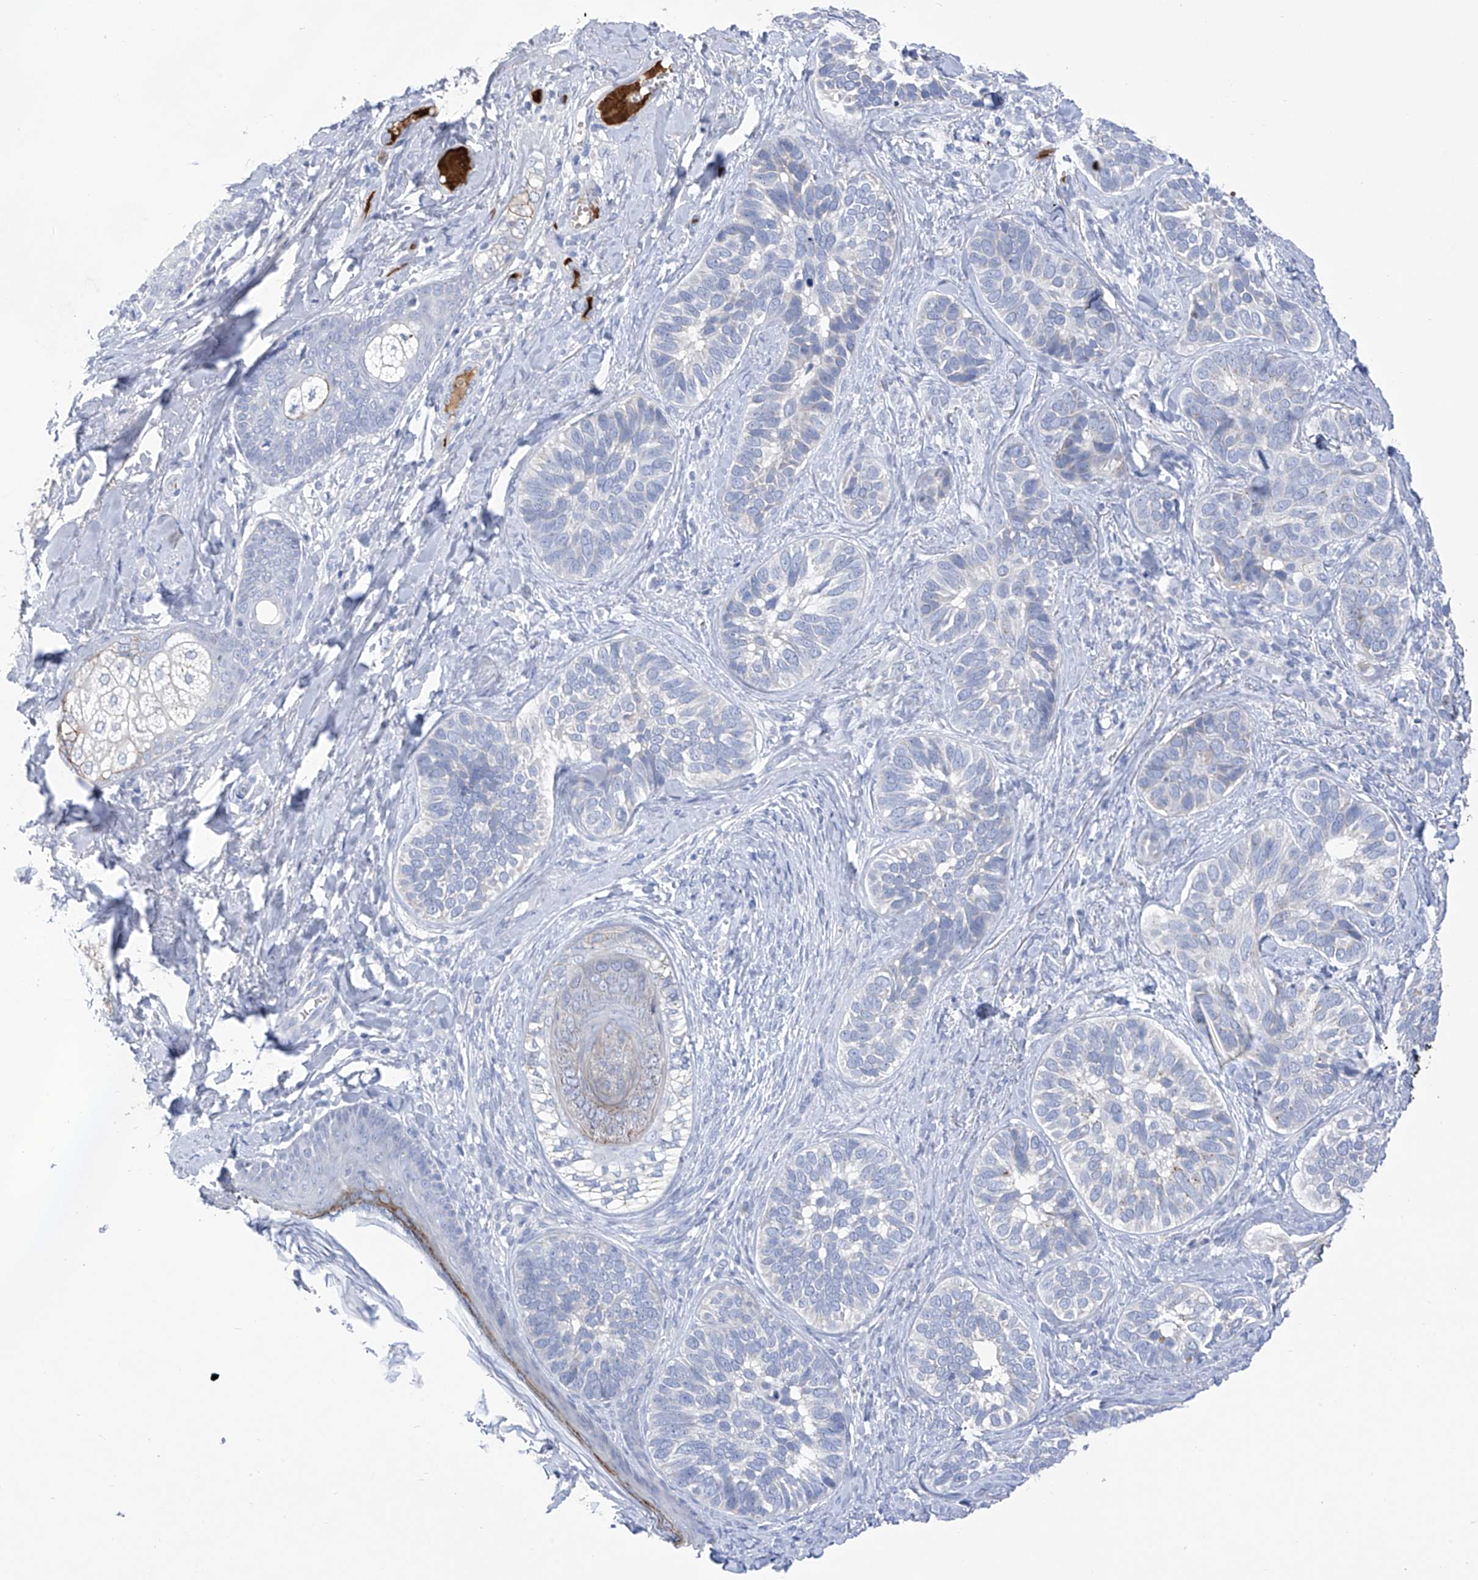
{"staining": {"intensity": "negative", "quantity": "none", "location": "none"}, "tissue": "skin cancer", "cell_type": "Tumor cells", "image_type": "cancer", "snomed": [{"axis": "morphology", "description": "Basal cell carcinoma"}, {"axis": "topography", "description": "Skin"}], "caption": "The photomicrograph demonstrates no significant staining in tumor cells of skin cancer.", "gene": "SLCO4A1", "patient": {"sex": "male", "age": 62}}